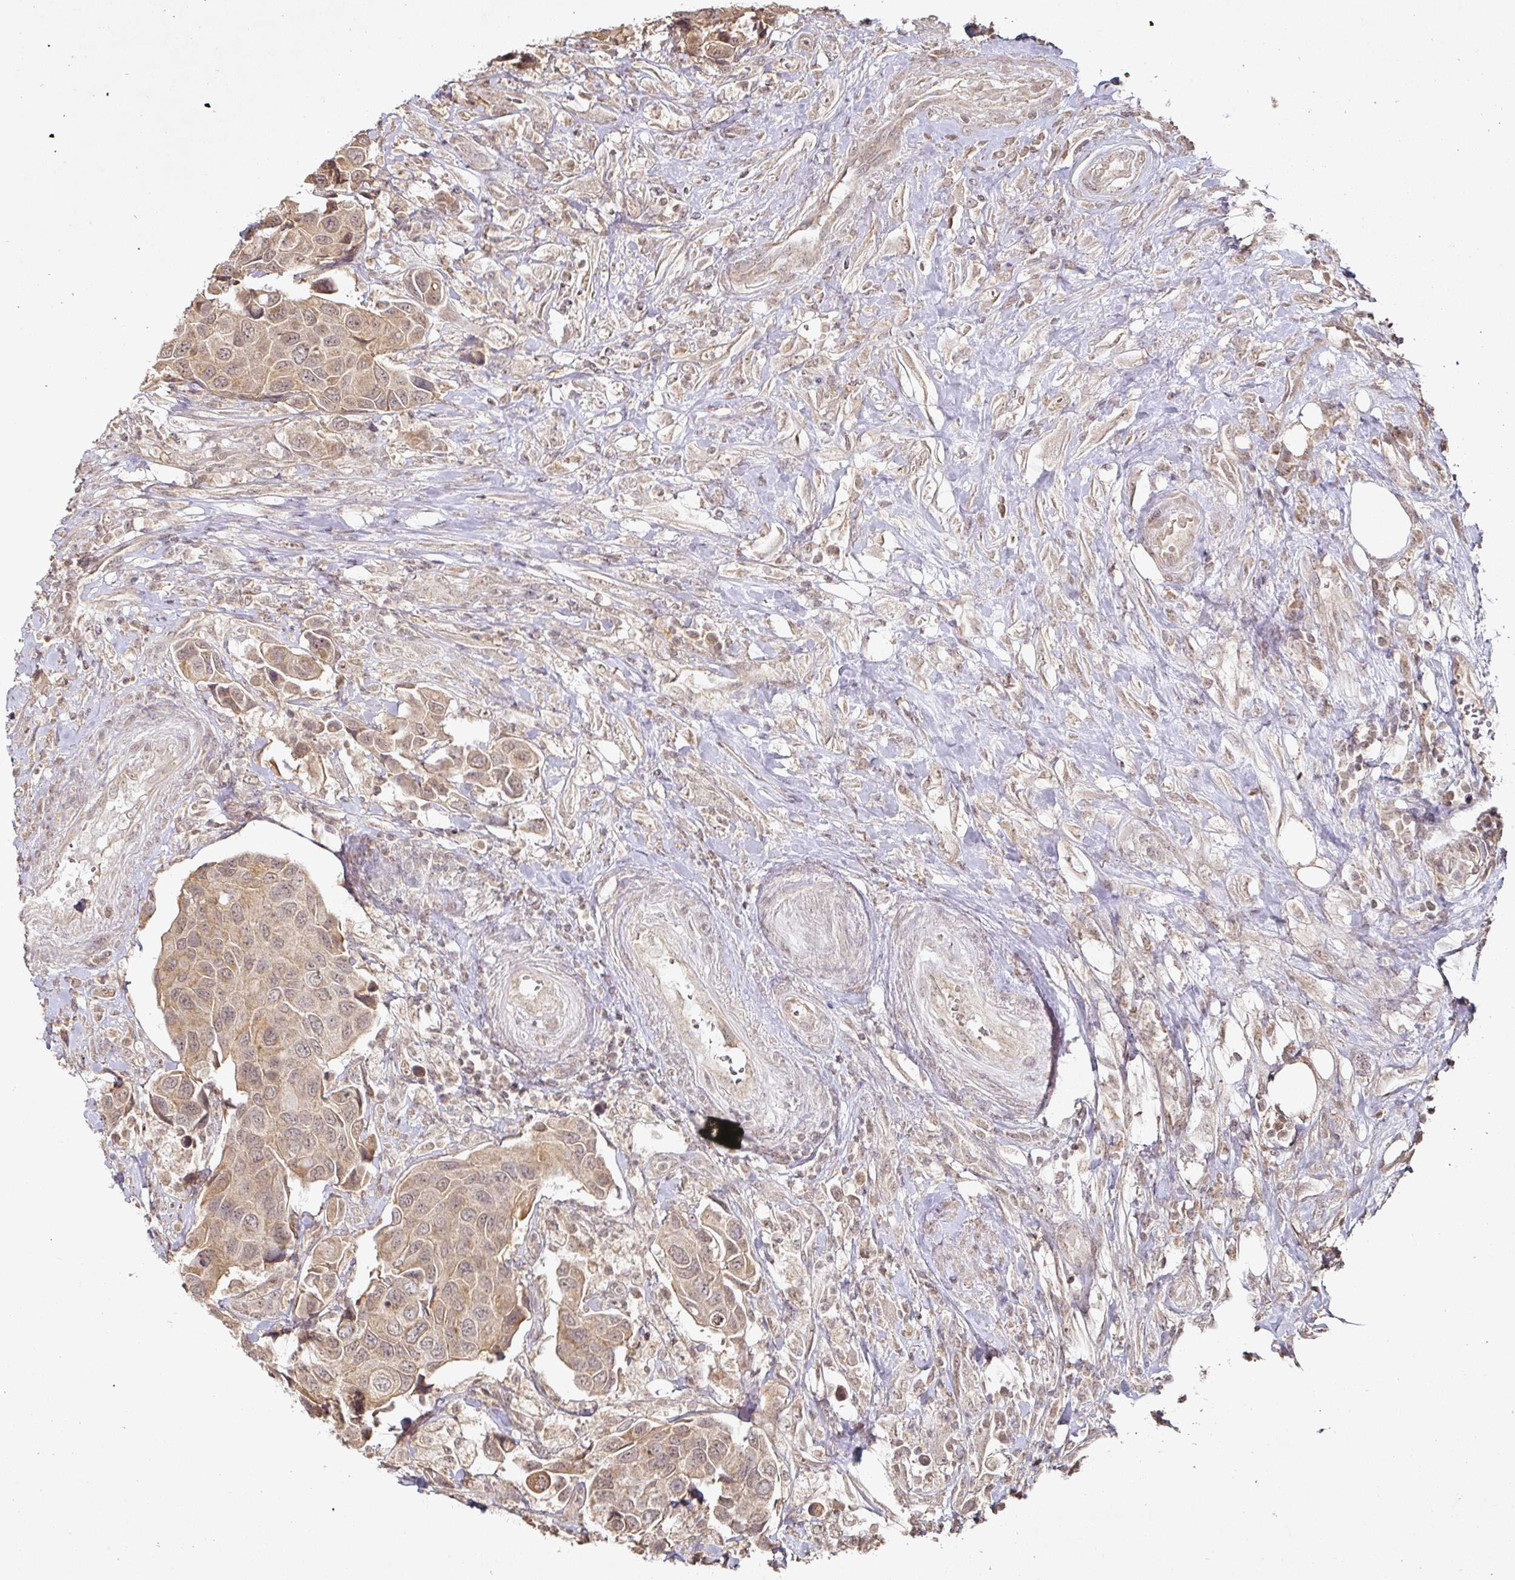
{"staining": {"intensity": "weak", "quantity": ">75%", "location": "cytoplasmic/membranous"}, "tissue": "urothelial cancer", "cell_type": "Tumor cells", "image_type": "cancer", "snomed": [{"axis": "morphology", "description": "Urothelial carcinoma, High grade"}, {"axis": "topography", "description": "Urinary bladder"}], "caption": "DAB immunohistochemical staining of high-grade urothelial carcinoma demonstrates weak cytoplasmic/membranous protein expression in approximately >75% of tumor cells. (DAB IHC, brown staining for protein, blue staining for nuclei).", "gene": "CAPN5", "patient": {"sex": "male", "age": 74}}